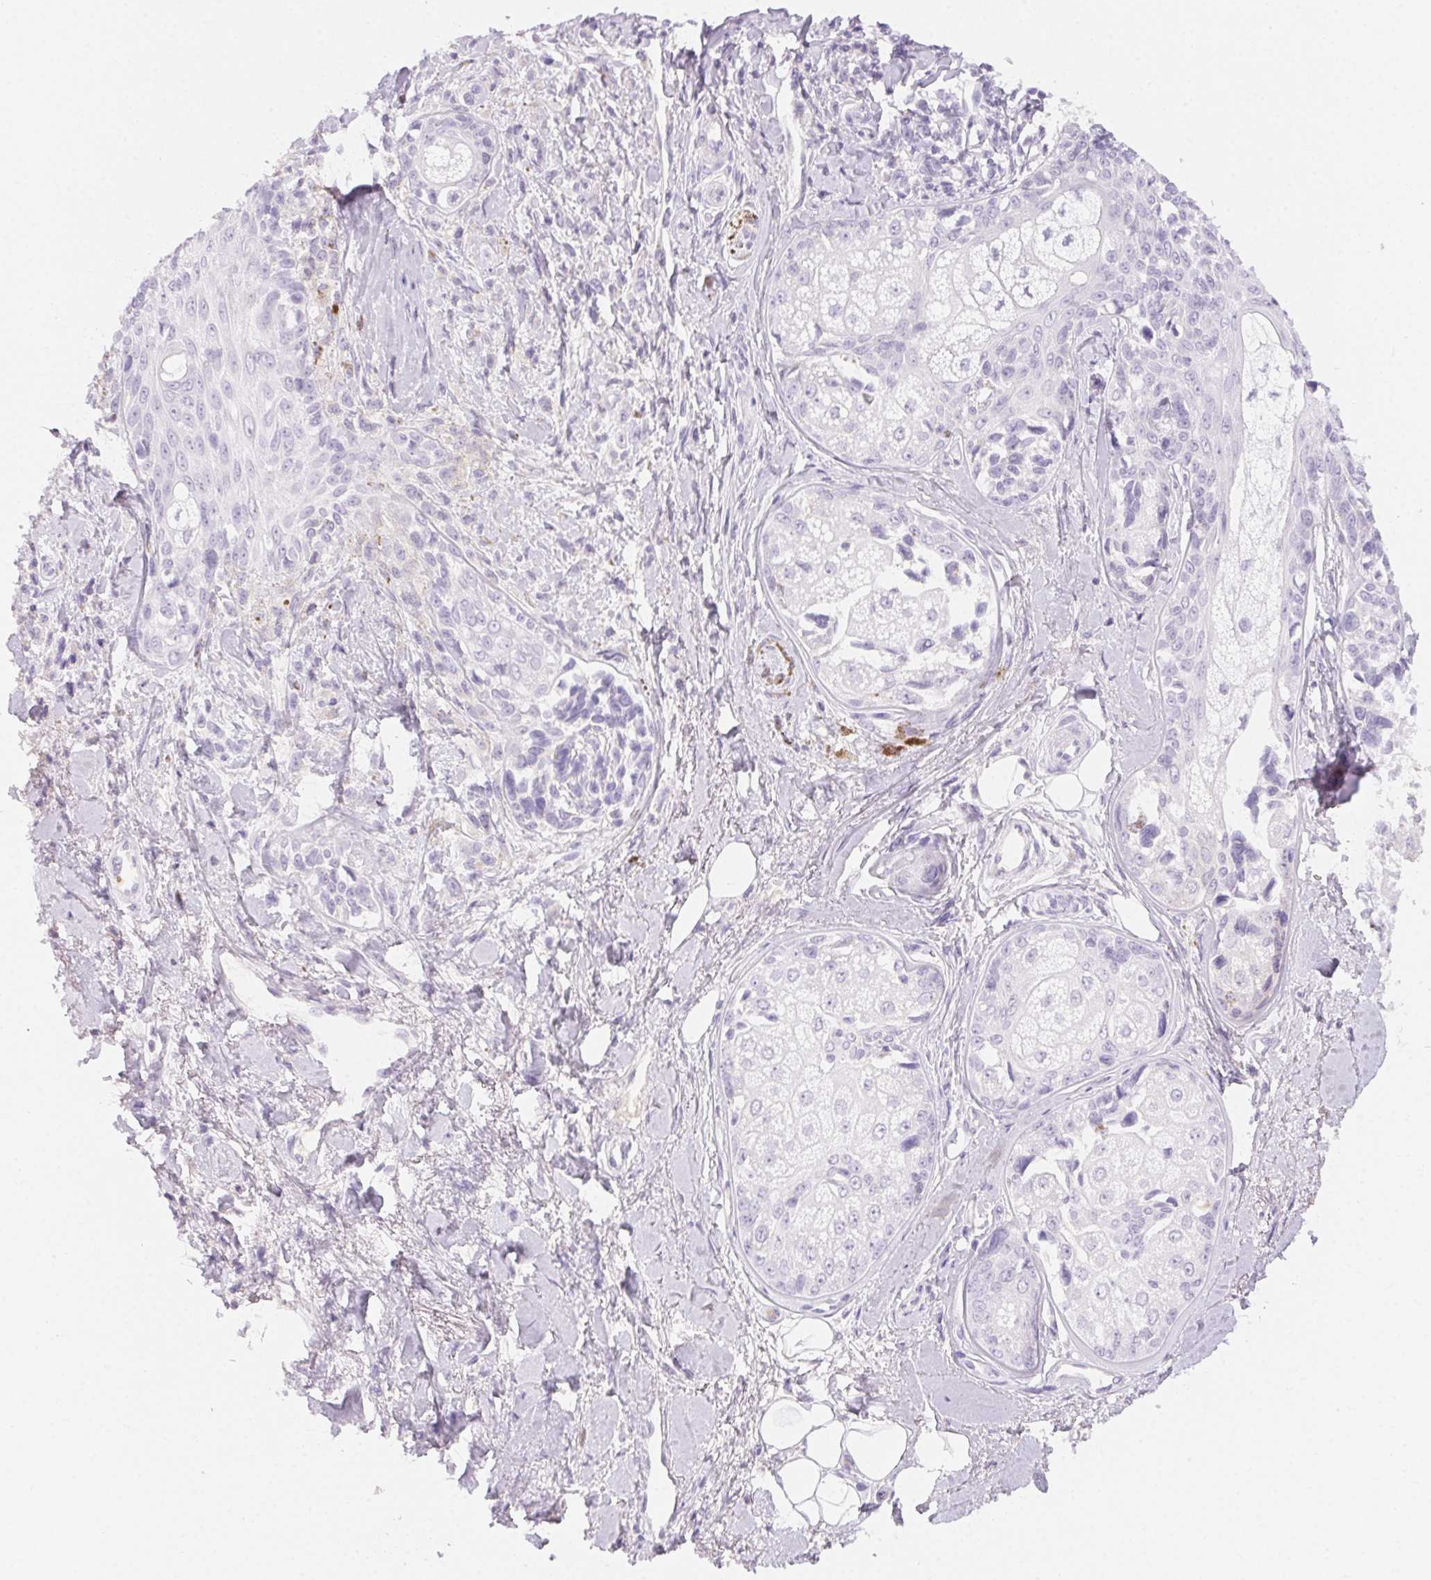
{"staining": {"intensity": "negative", "quantity": "none", "location": "none"}, "tissue": "melanoma", "cell_type": "Tumor cells", "image_type": "cancer", "snomed": [{"axis": "morphology", "description": "Malignant melanoma, NOS"}, {"axis": "topography", "description": "Skin"}], "caption": "Micrograph shows no protein positivity in tumor cells of melanoma tissue.", "gene": "PADI4", "patient": {"sex": "female", "age": 86}}